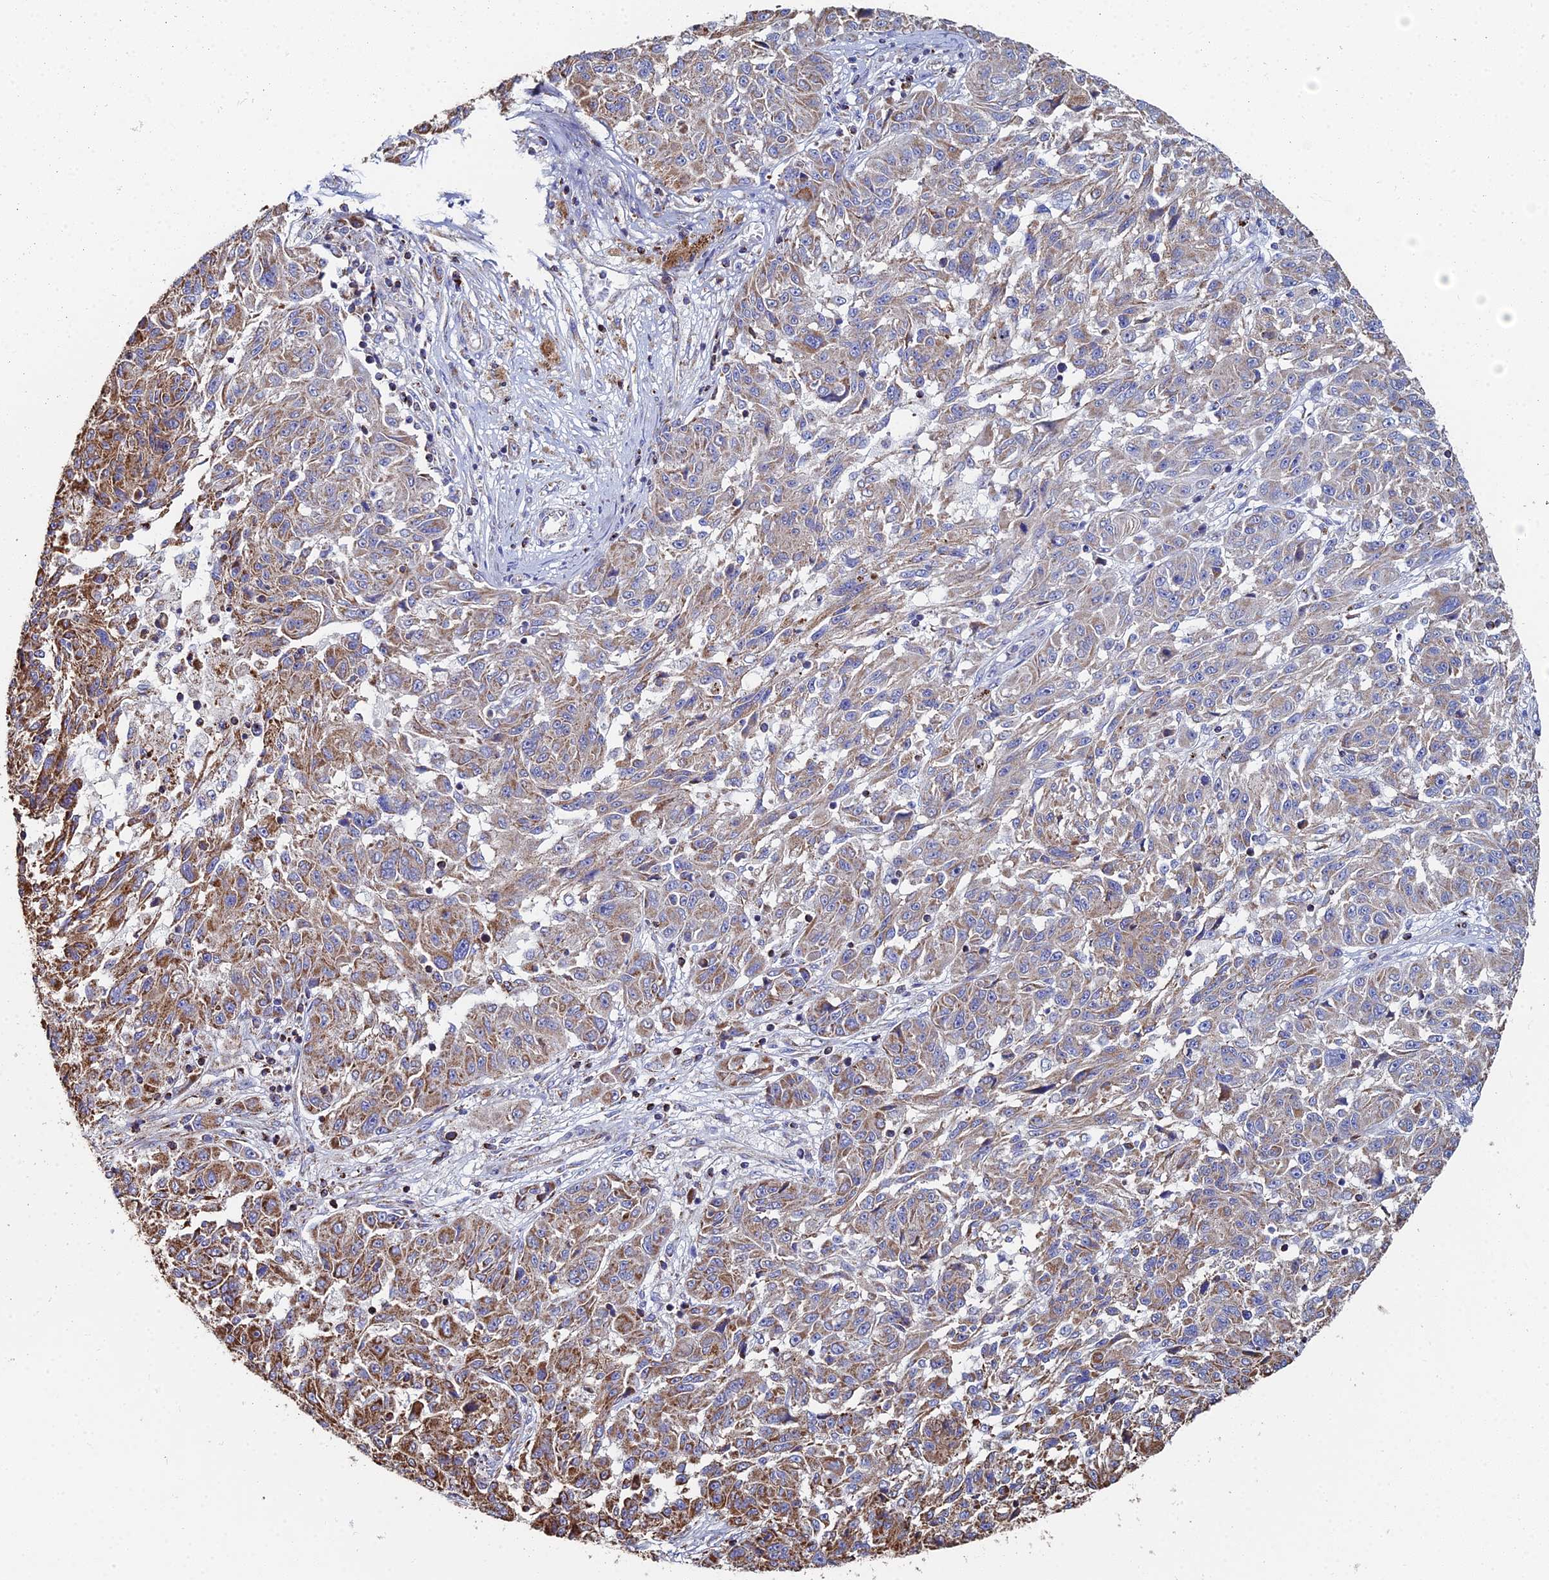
{"staining": {"intensity": "moderate", "quantity": "25%-75%", "location": "cytoplasmic/membranous"}, "tissue": "melanoma", "cell_type": "Tumor cells", "image_type": "cancer", "snomed": [{"axis": "morphology", "description": "Malignant melanoma, NOS"}, {"axis": "topography", "description": "Skin"}], "caption": "Malignant melanoma stained with immunohistochemistry demonstrates moderate cytoplasmic/membranous positivity in approximately 25%-75% of tumor cells.", "gene": "SPOCK2", "patient": {"sex": "male", "age": 53}}